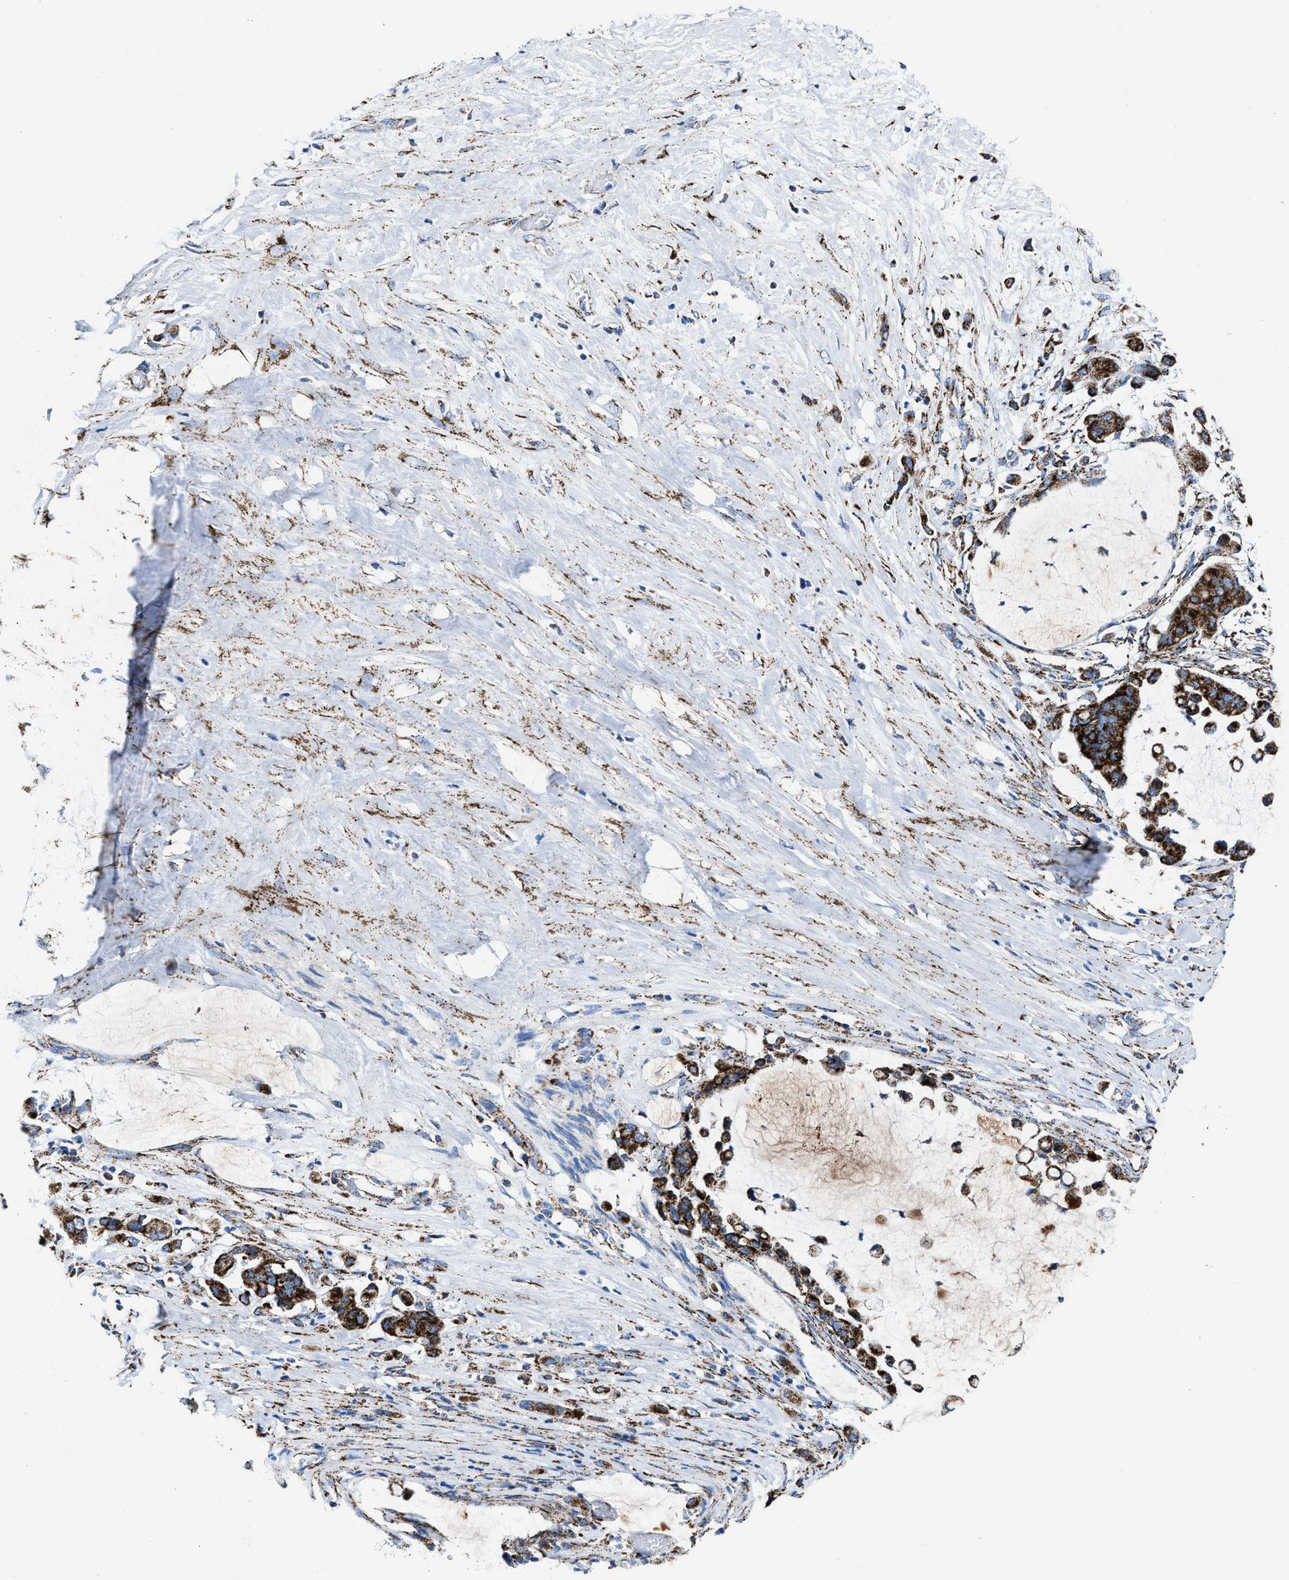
{"staining": {"intensity": "strong", "quantity": ">75%", "location": "cytoplasmic/membranous"}, "tissue": "pancreatic cancer", "cell_type": "Tumor cells", "image_type": "cancer", "snomed": [{"axis": "morphology", "description": "Adenocarcinoma, NOS"}, {"axis": "topography", "description": "Pancreas"}], "caption": "This histopathology image displays immunohistochemistry (IHC) staining of pancreatic adenocarcinoma, with high strong cytoplasmic/membranous positivity in about >75% of tumor cells.", "gene": "ALDH1B1", "patient": {"sex": "male", "age": 41}}